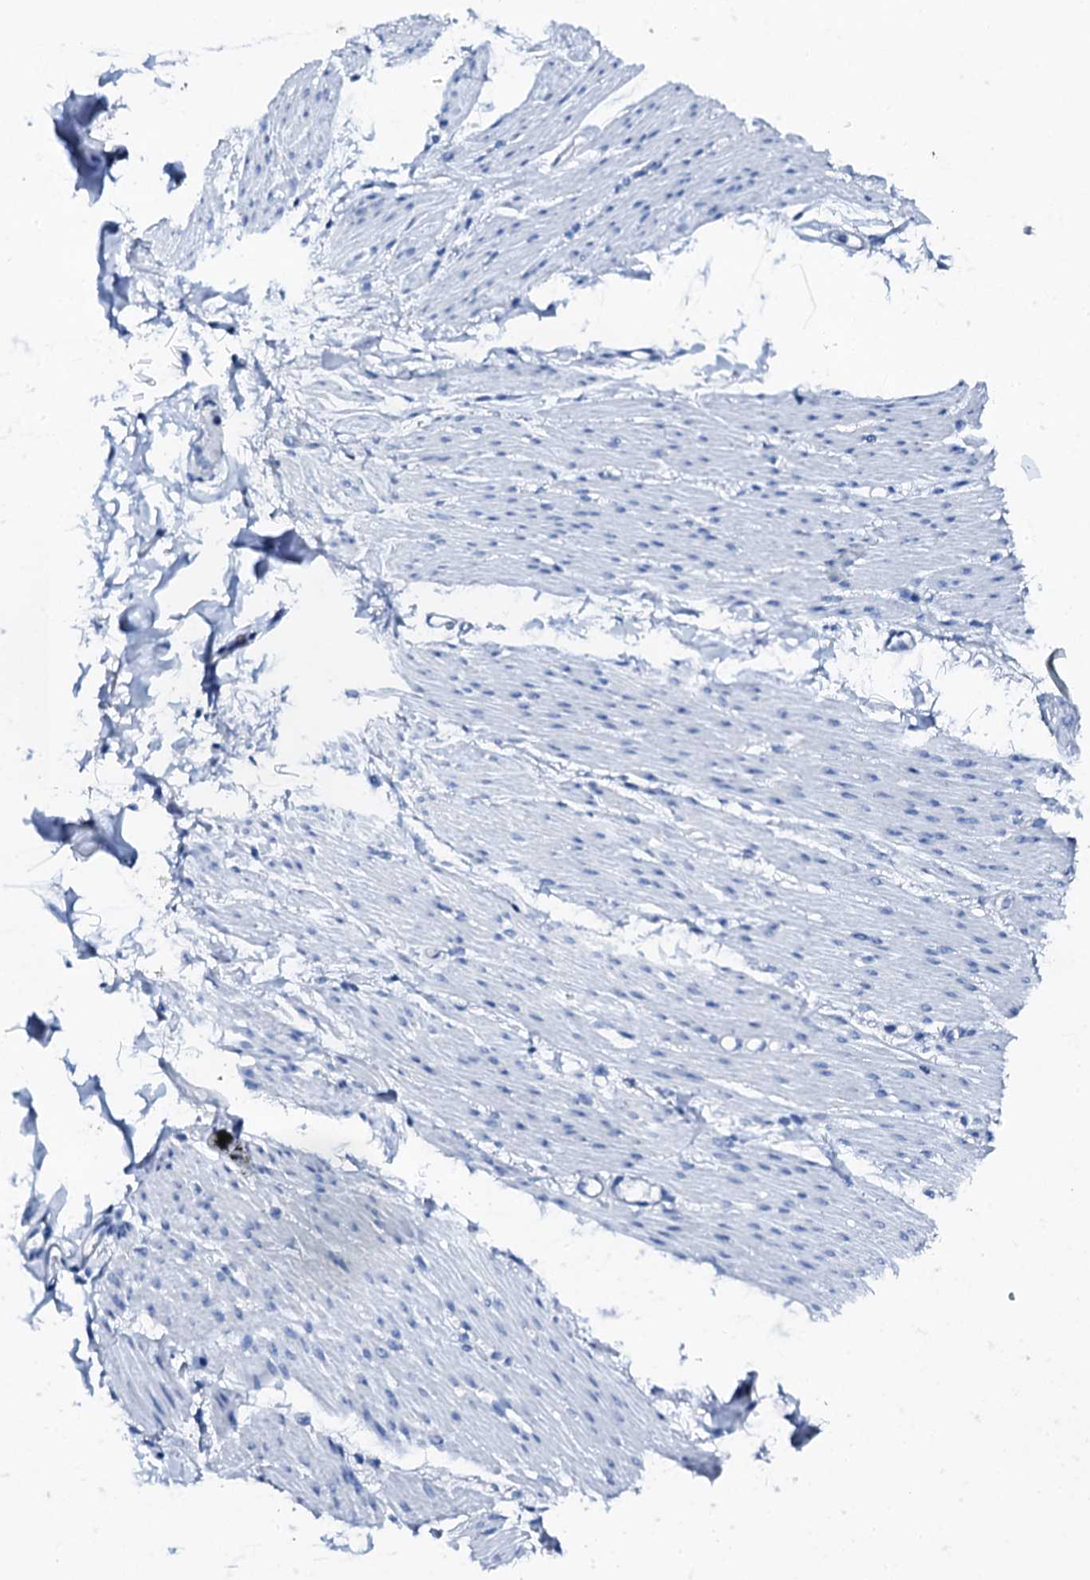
{"staining": {"intensity": "negative", "quantity": "none", "location": "none"}, "tissue": "adipose tissue", "cell_type": "Adipocytes", "image_type": "normal", "snomed": [{"axis": "morphology", "description": "Normal tissue, NOS"}, {"axis": "topography", "description": "Colon"}, {"axis": "topography", "description": "Peripheral nerve tissue"}], "caption": "Immunohistochemistry image of normal adipose tissue: human adipose tissue stained with DAB demonstrates no significant protein staining in adipocytes.", "gene": "PTH", "patient": {"sex": "female", "age": 61}}